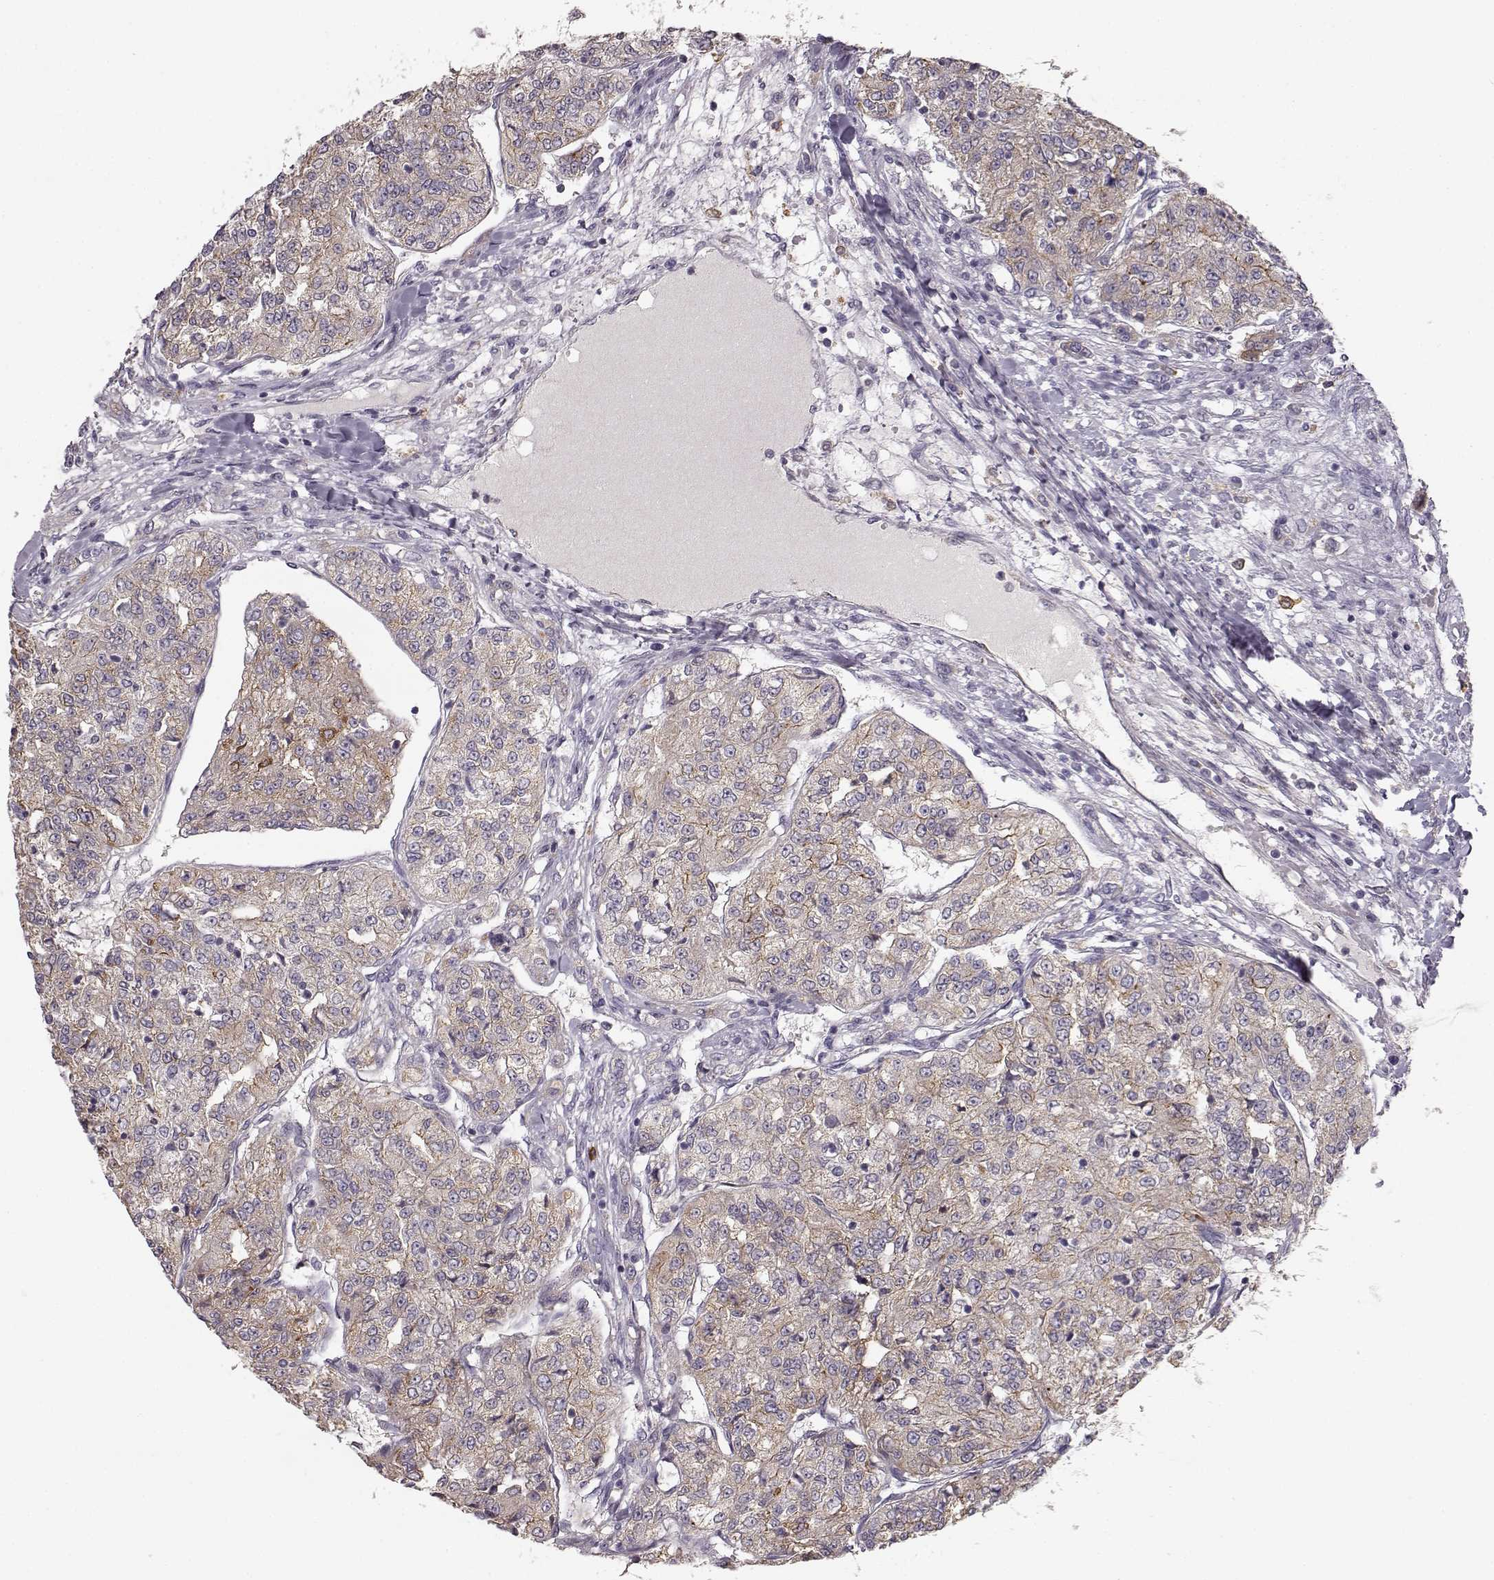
{"staining": {"intensity": "moderate", "quantity": "<25%", "location": "cytoplasmic/membranous"}, "tissue": "renal cancer", "cell_type": "Tumor cells", "image_type": "cancer", "snomed": [{"axis": "morphology", "description": "Adenocarcinoma, NOS"}, {"axis": "topography", "description": "Kidney"}], "caption": "Tumor cells reveal low levels of moderate cytoplasmic/membranous expression in approximately <25% of cells in renal adenocarcinoma.", "gene": "GHR", "patient": {"sex": "female", "age": 63}}